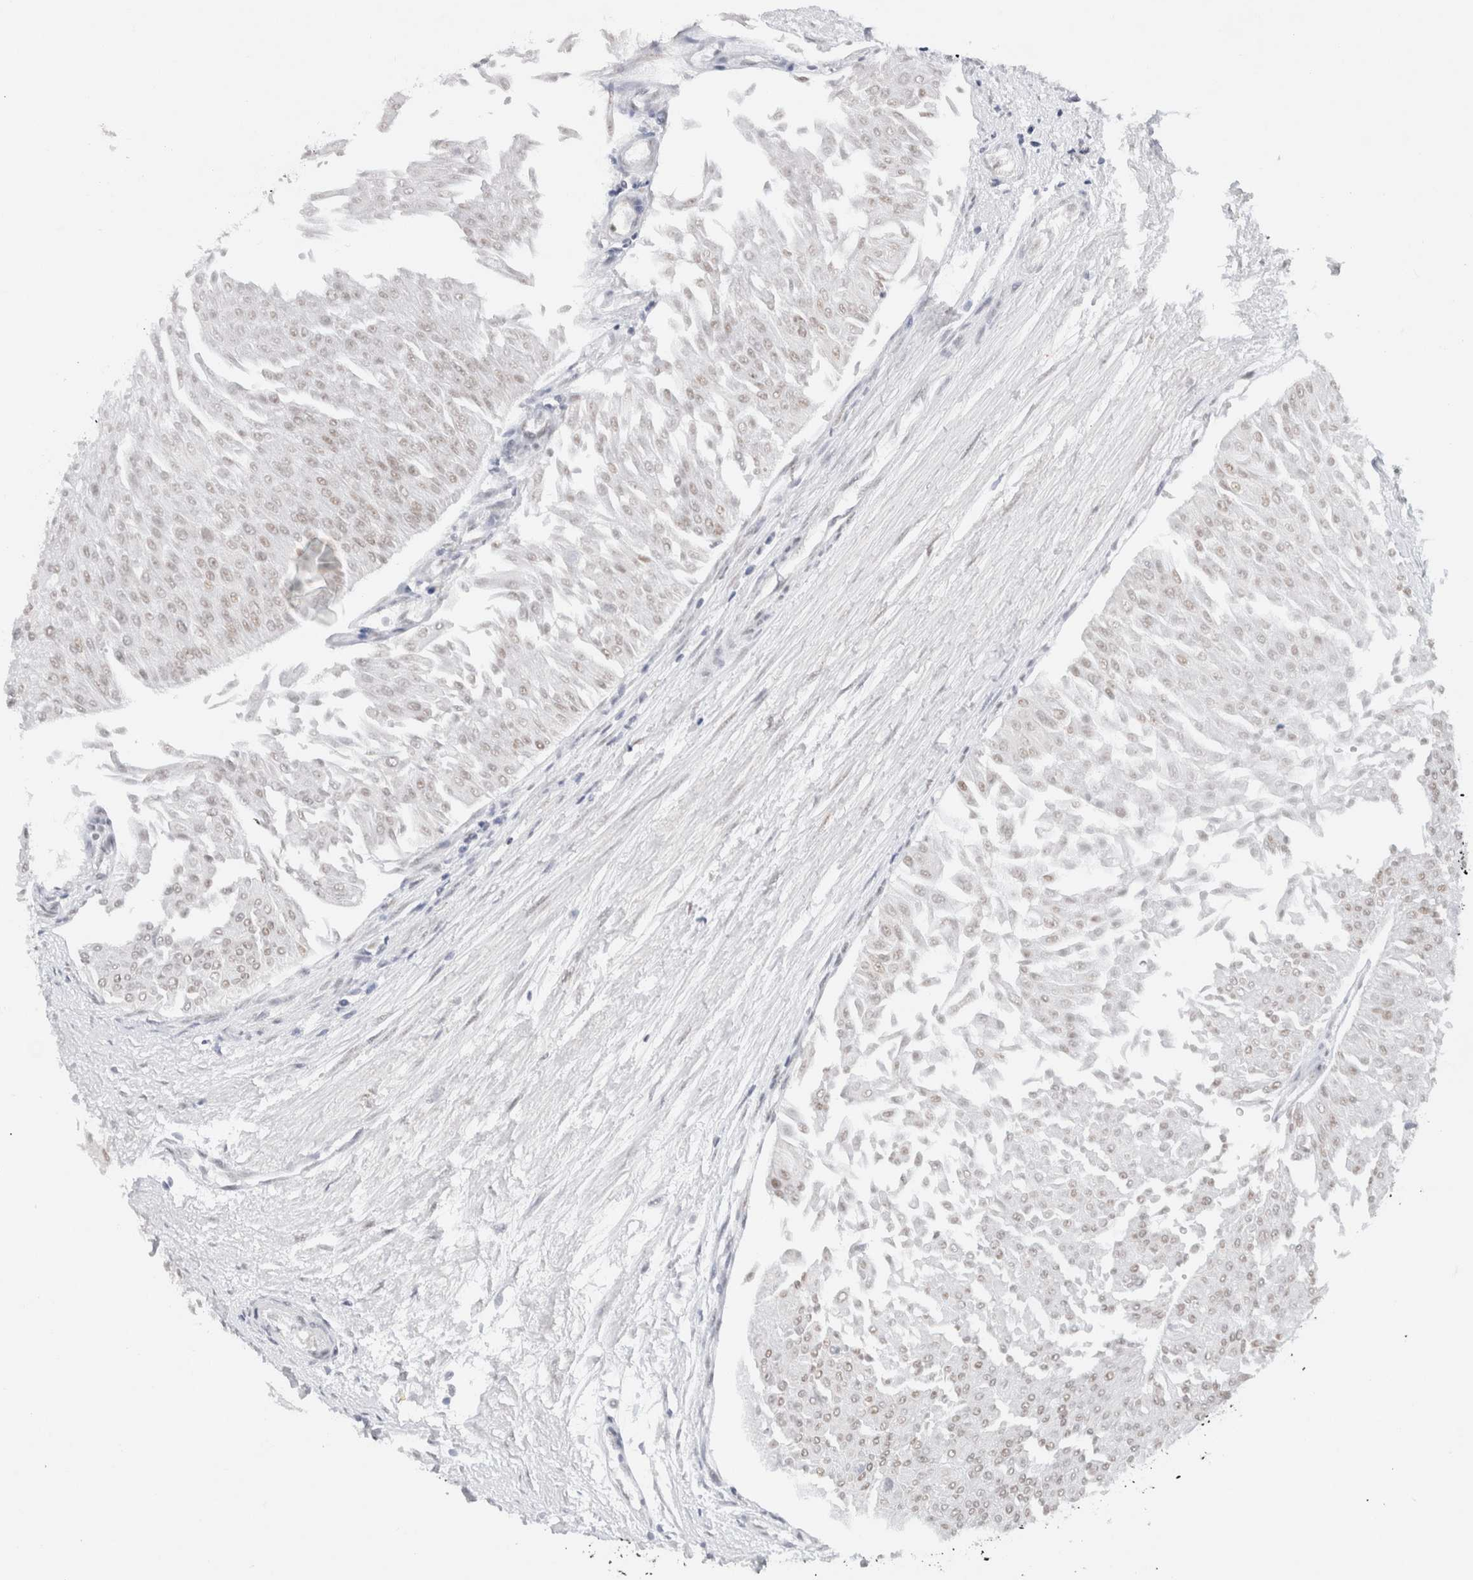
{"staining": {"intensity": "weak", "quantity": ">75%", "location": "nuclear"}, "tissue": "urothelial cancer", "cell_type": "Tumor cells", "image_type": "cancer", "snomed": [{"axis": "morphology", "description": "Urothelial carcinoma, Low grade"}, {"axis": "topography", "description": "Urinary bladder"}], "caption": "High-power microscopy captured an immunohistochemistry (IHC) histopathology image of urothelial cancer, revealing weak nuclear staining in approximately >75% of tumor cells. Nuclei are stained in blue.", "gene": "COPS7A", "patient": {"sex": "male", "age": 67}}